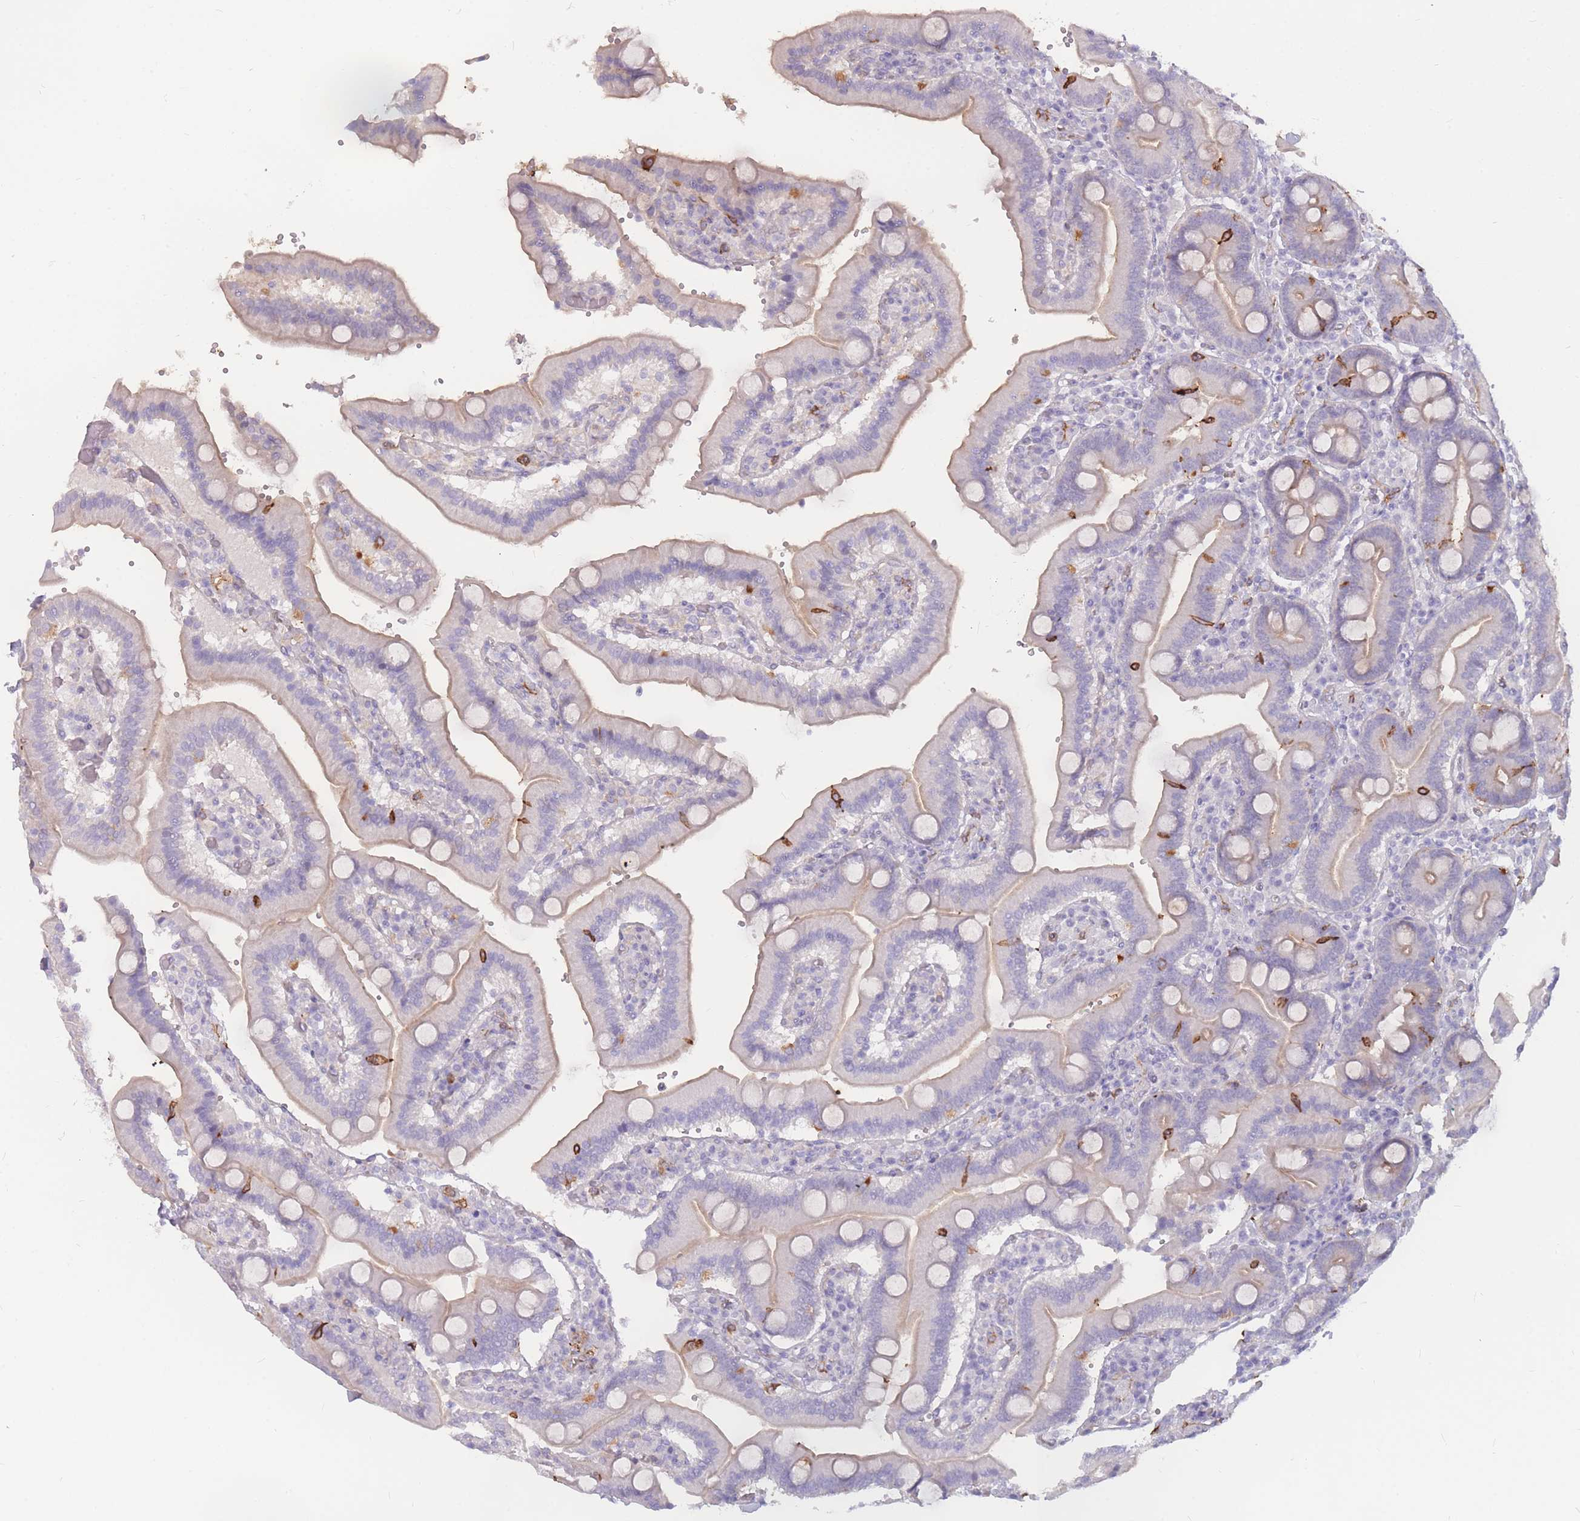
{"staining": {"intensity": "moderate", "quantity": "<25%", "location": "cytoplasmic/membranous"}, "tissue": "duodenum", "cell_type": "Glandular cells", "image_type": "normal", "snomed": [{"axis": "morphology", "description": "Normal tissue, NOS"}, {"axis": "topography", "description": "Duodenum"}], "caption": "Moderate cytoplasmic/membranous positivity for a protein is present in approximately <25% of glandular cells of unremarkable duodenum using immunohistochemistry.", "gene": "GNA11", "patient": {"sex": "female", "age": 62}}